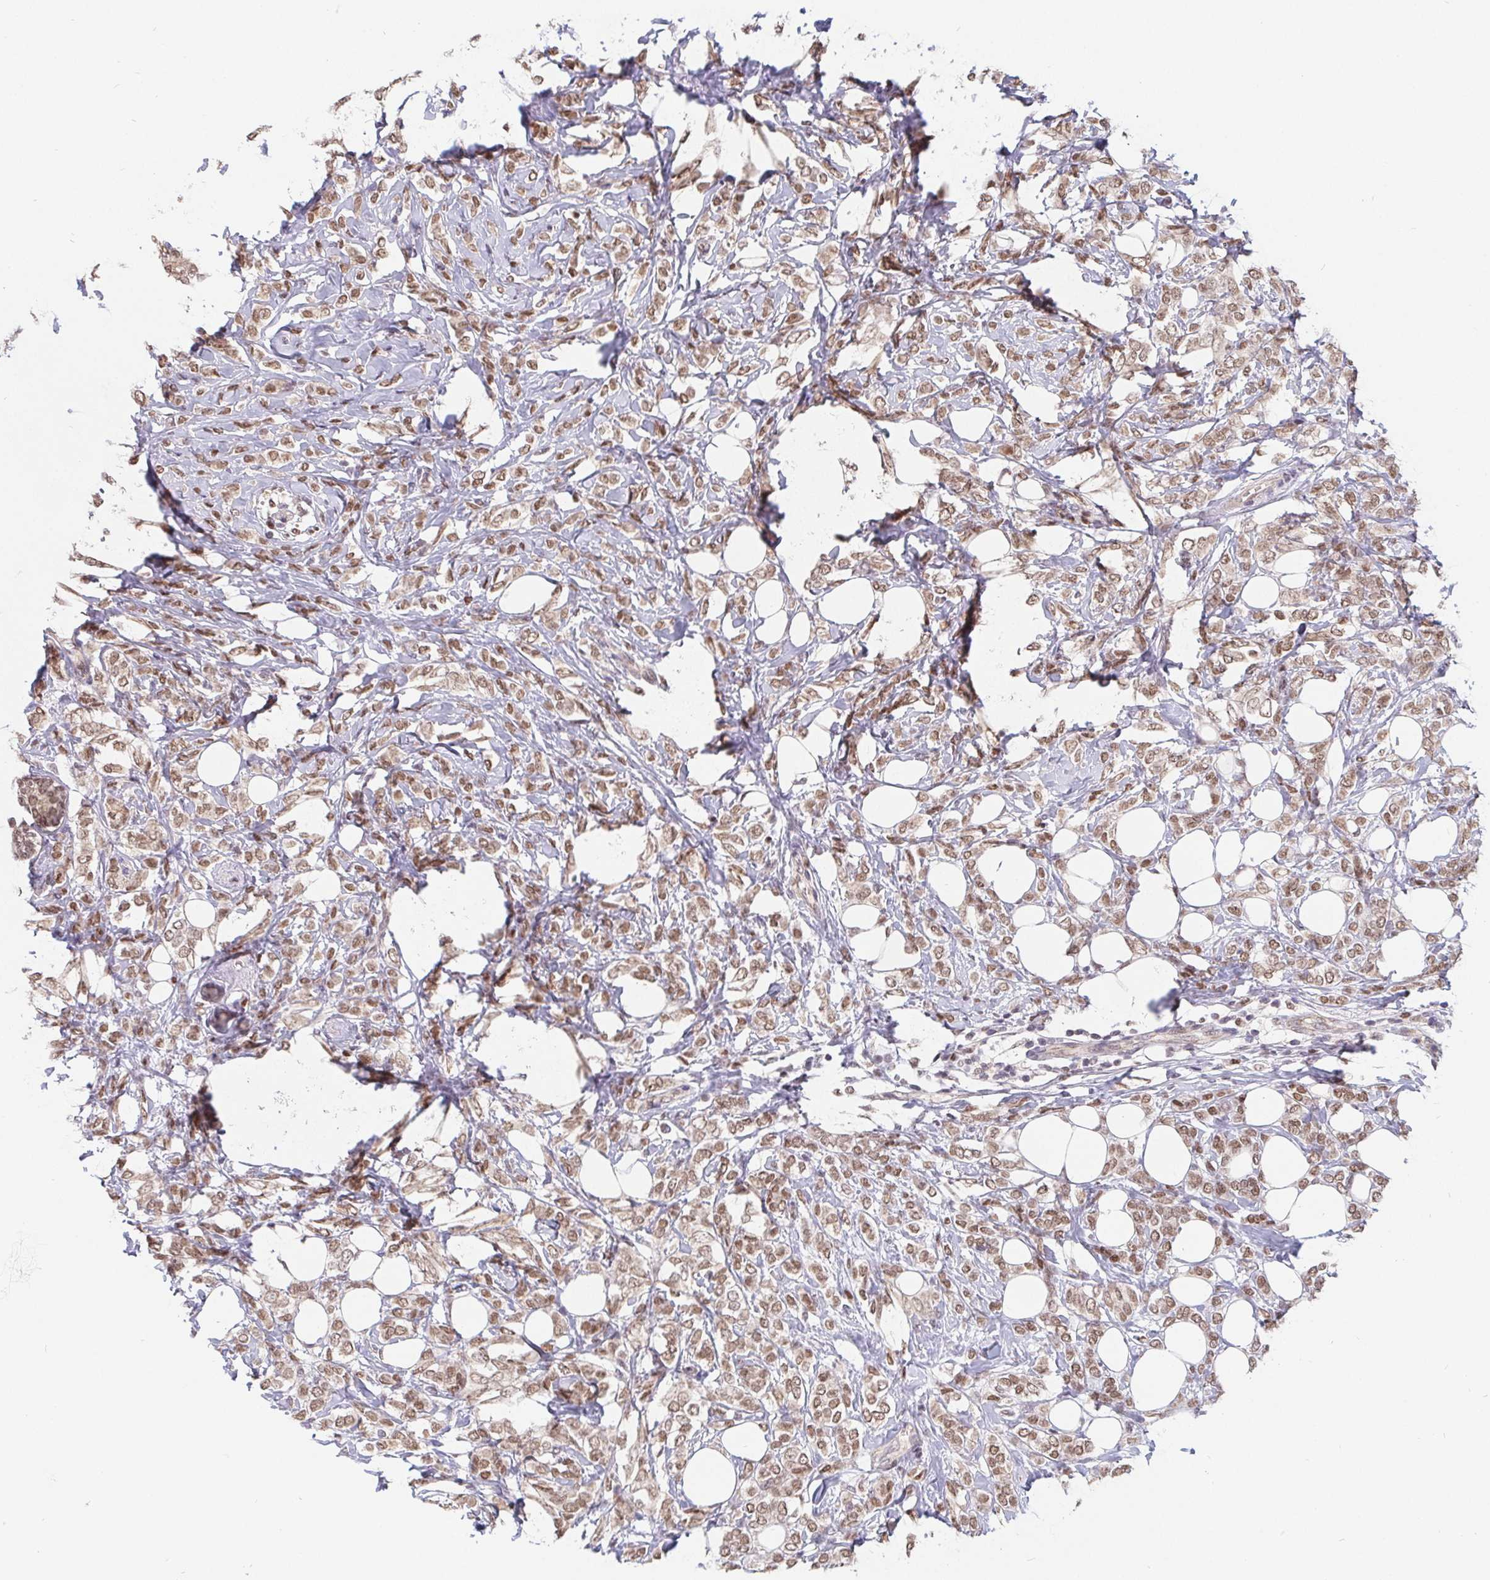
{"staining": {"intensity": "moderate", "quantity": ">75%", "location": "nuclear"}, "tissue": "breast cancer", "cell_type": "Tumor cells", "image_type": "cancer", "snomed": [{"axis": "morphology", "description": "Lobular carcinoma"}, {"axis": "topography", "description": "Breast"}], "caption": "A photomicrograph of human breast cancer (lobular carcinoma) stained for a protein reveals moderate nuclear brown staining in tumor cells. (brown staining indicates protein expression, while blue staining denotes nuclei).", "gene": "POU2F1", "patient": {"sex": "female", "age": 49}}